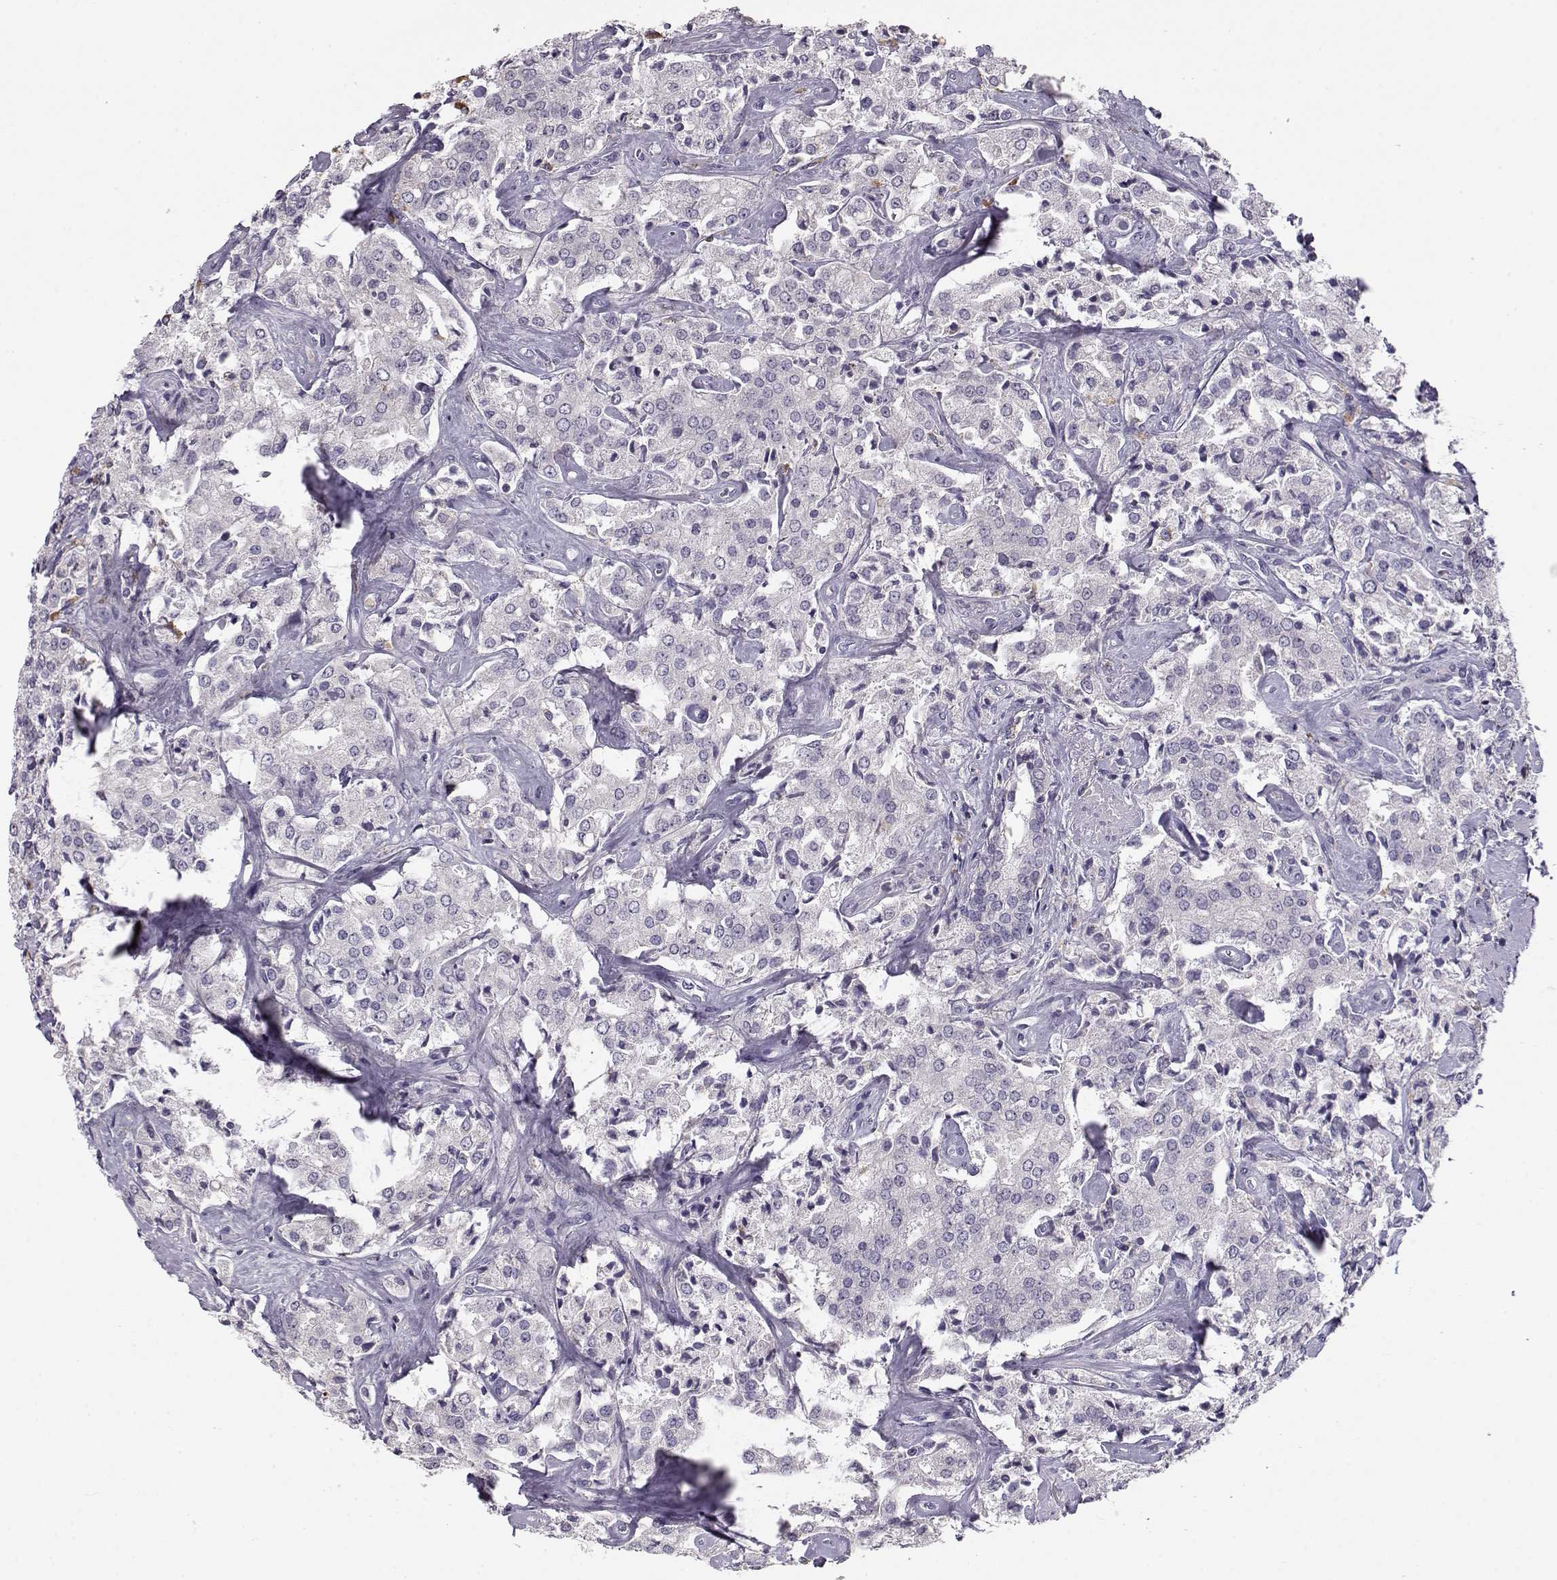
{"staining": {"intensity": "negative", "quantity": "none", "location": "none"}, "tissue": "prostate cancer", "cell_type": "Tumor cells", "image_type": "cancer", "snomed": [{"axis": "morphology", "description": "Adenocarcinoma, NOS"}, {"axis": "topography", "description": "Prostate"}], "caption": "Immunohistochemistry photomicrograph of neoplastic tissue: adenocarcinoma (prostate) stained with DAB displays no significant protein positivity in tumor cells.", "gene": "GRK1", "patient": {"sex": "male", "age": 66}}